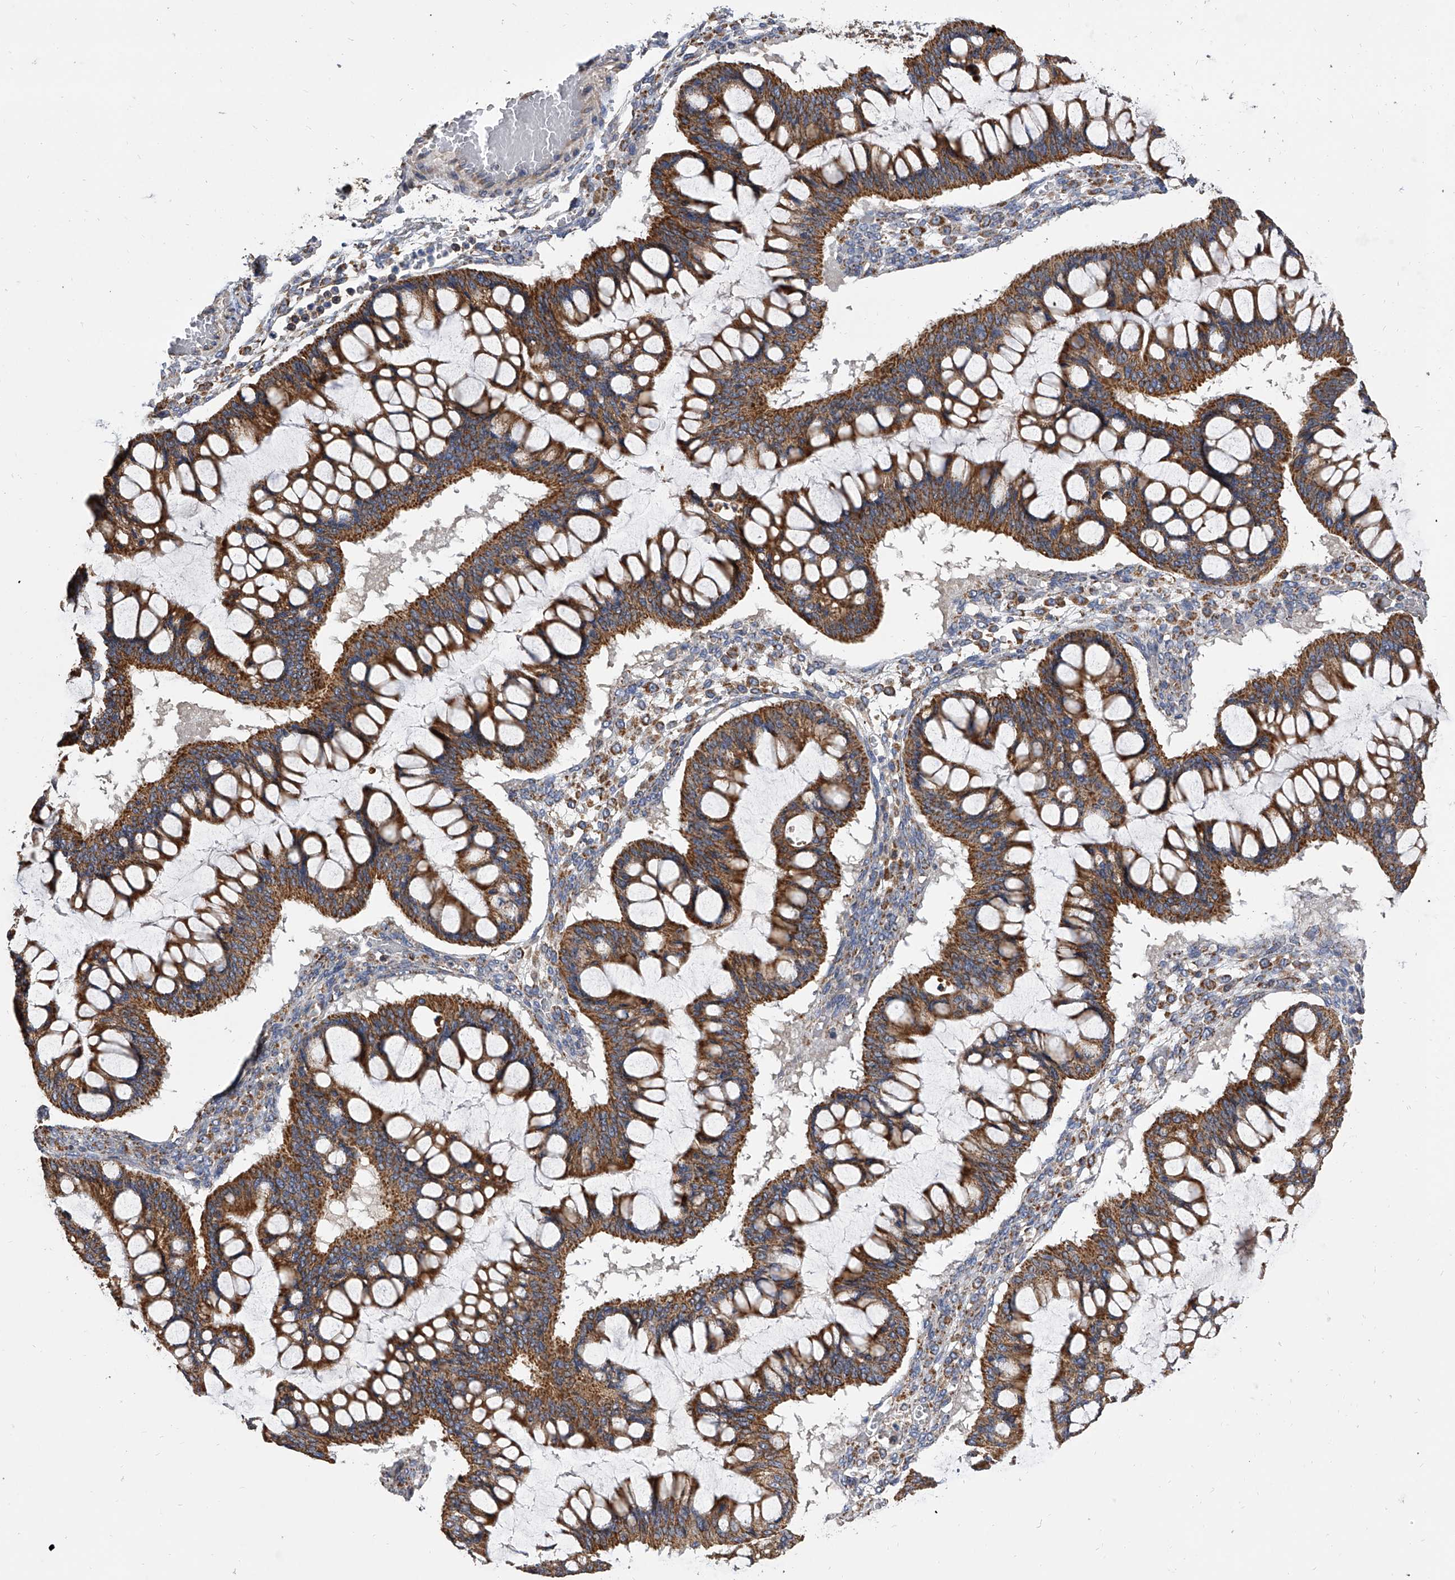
{"staining": {"intensity": "strong", "quantity": ">75%", "location": "cytoplasmic/membranous"}, "tissue": "ovarian cancer", "cell_type": "Tumor cells", "image_type": "cancer", "snomed": [{"axis": "morphology", "description": "Cystadenocarcinoma, mucinous, NOS"}, {"axis": "topography", "description": "Ovary"}], "caption": "Ovarian cancer was stained to show a protein in brown. There is high levels of strong cytoplasmic/membranous staining in approximately >75% of tumor cells. (IHC, brightfield microscopy, high magnification).", "gene": "MRPL28", "patient": {"sex": "female", "age": 73}}